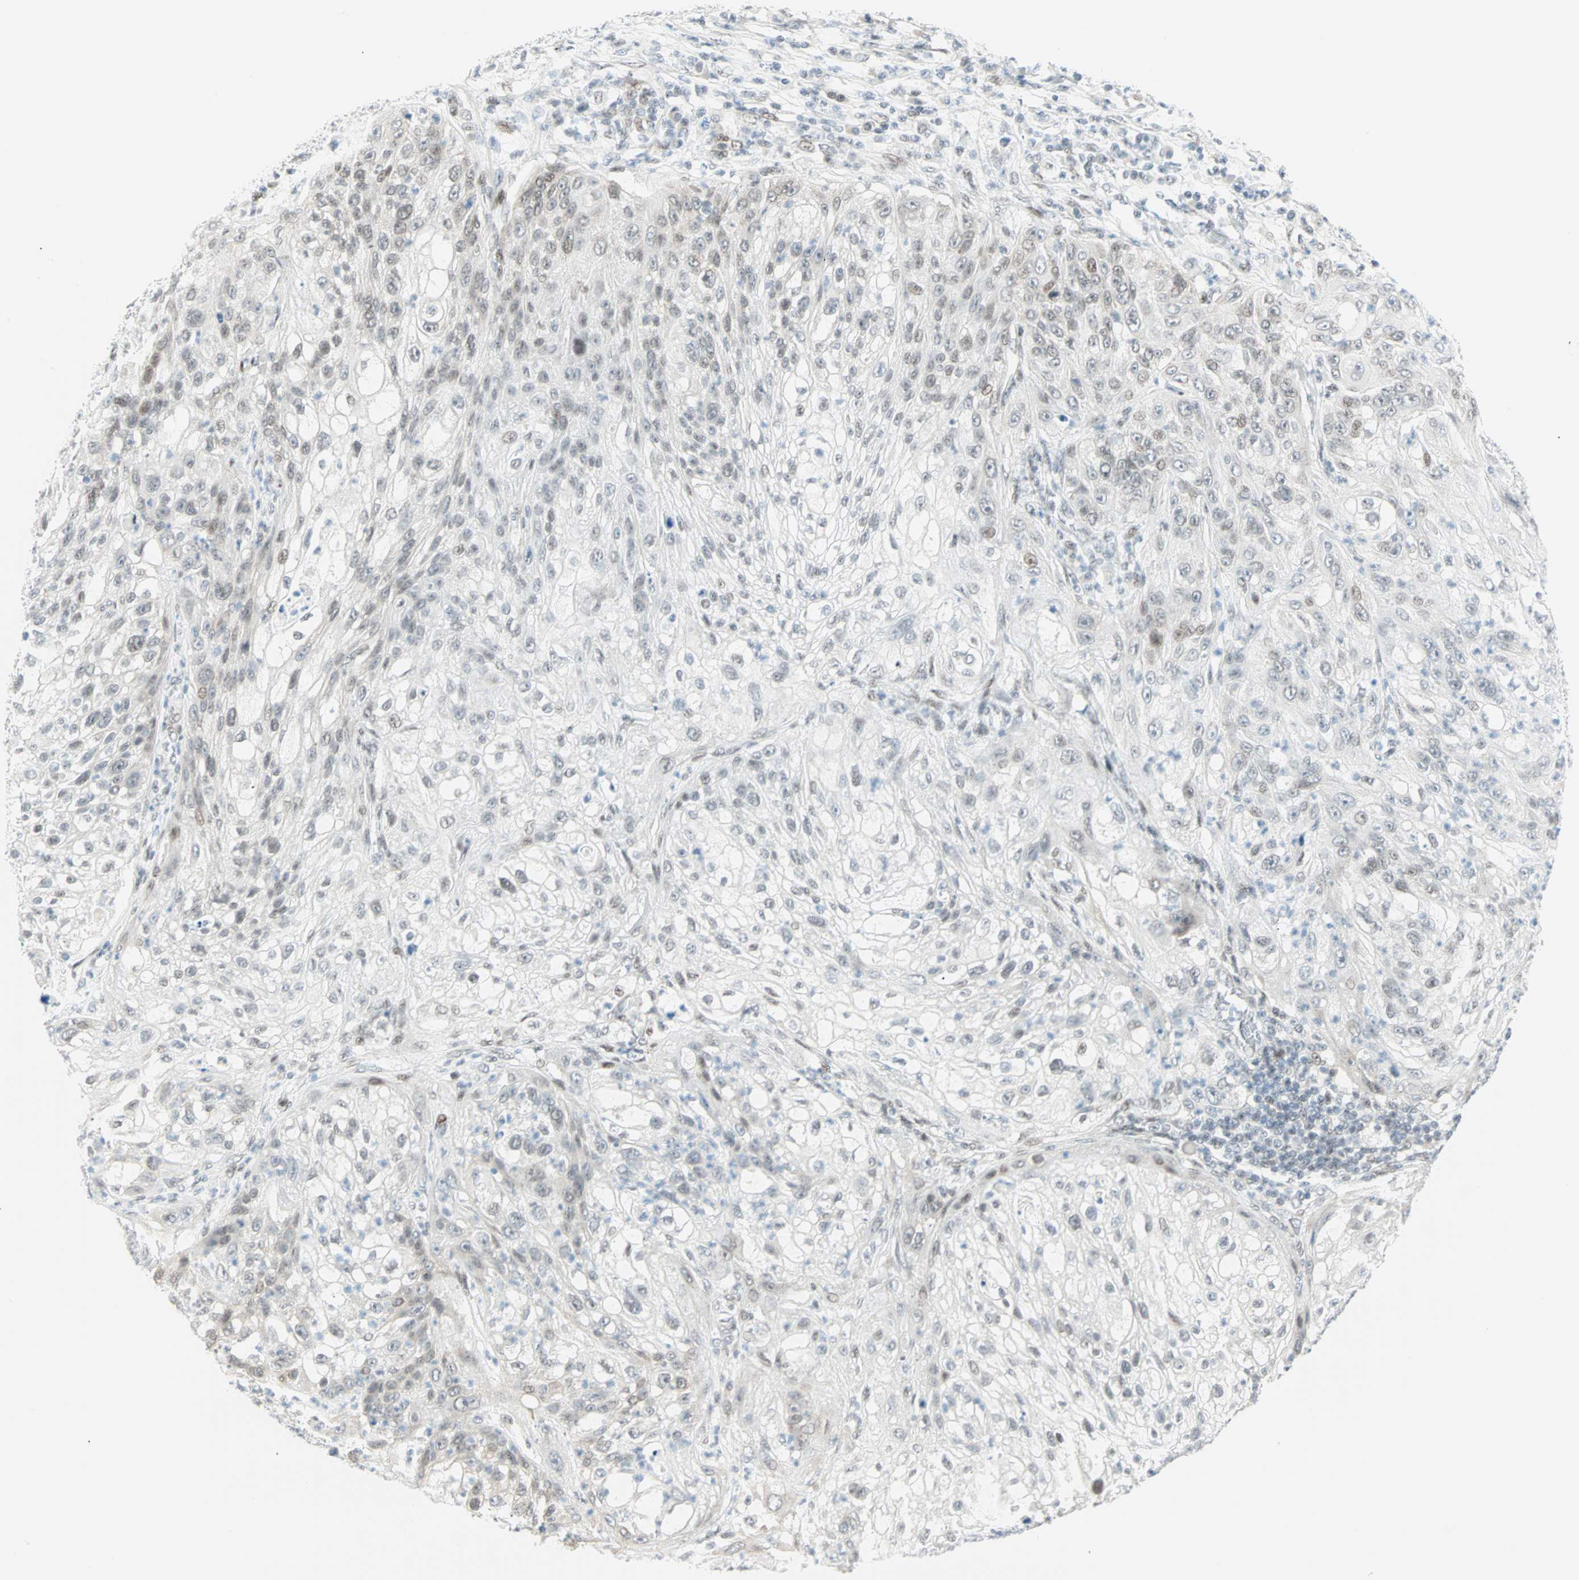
{"staining": {"intensity": "weak", "quantity": "<25%", "location": "none"}, "tissue": "lung cancer", "cell_type": "Tumor cells", "image_type": "cancer", "snomed": [{"axis": "morphology", "description": "Inflammation, NOS"}, {"axis": "morphology", "description": "Squamous cell carcinoma, NOS"}, {"axis": "topography", "description": "Lymph node"}, {"axis": "topography", "description": "Soft tissue"}, {"axis": "topography", "description": "Lung"}], "caption": "Lung cancer stained for a protein using immunohistochemistry shows no staining tumor cells.", "gene": "PKNOX1", "patient": {"sex": "male", "age": 66}}